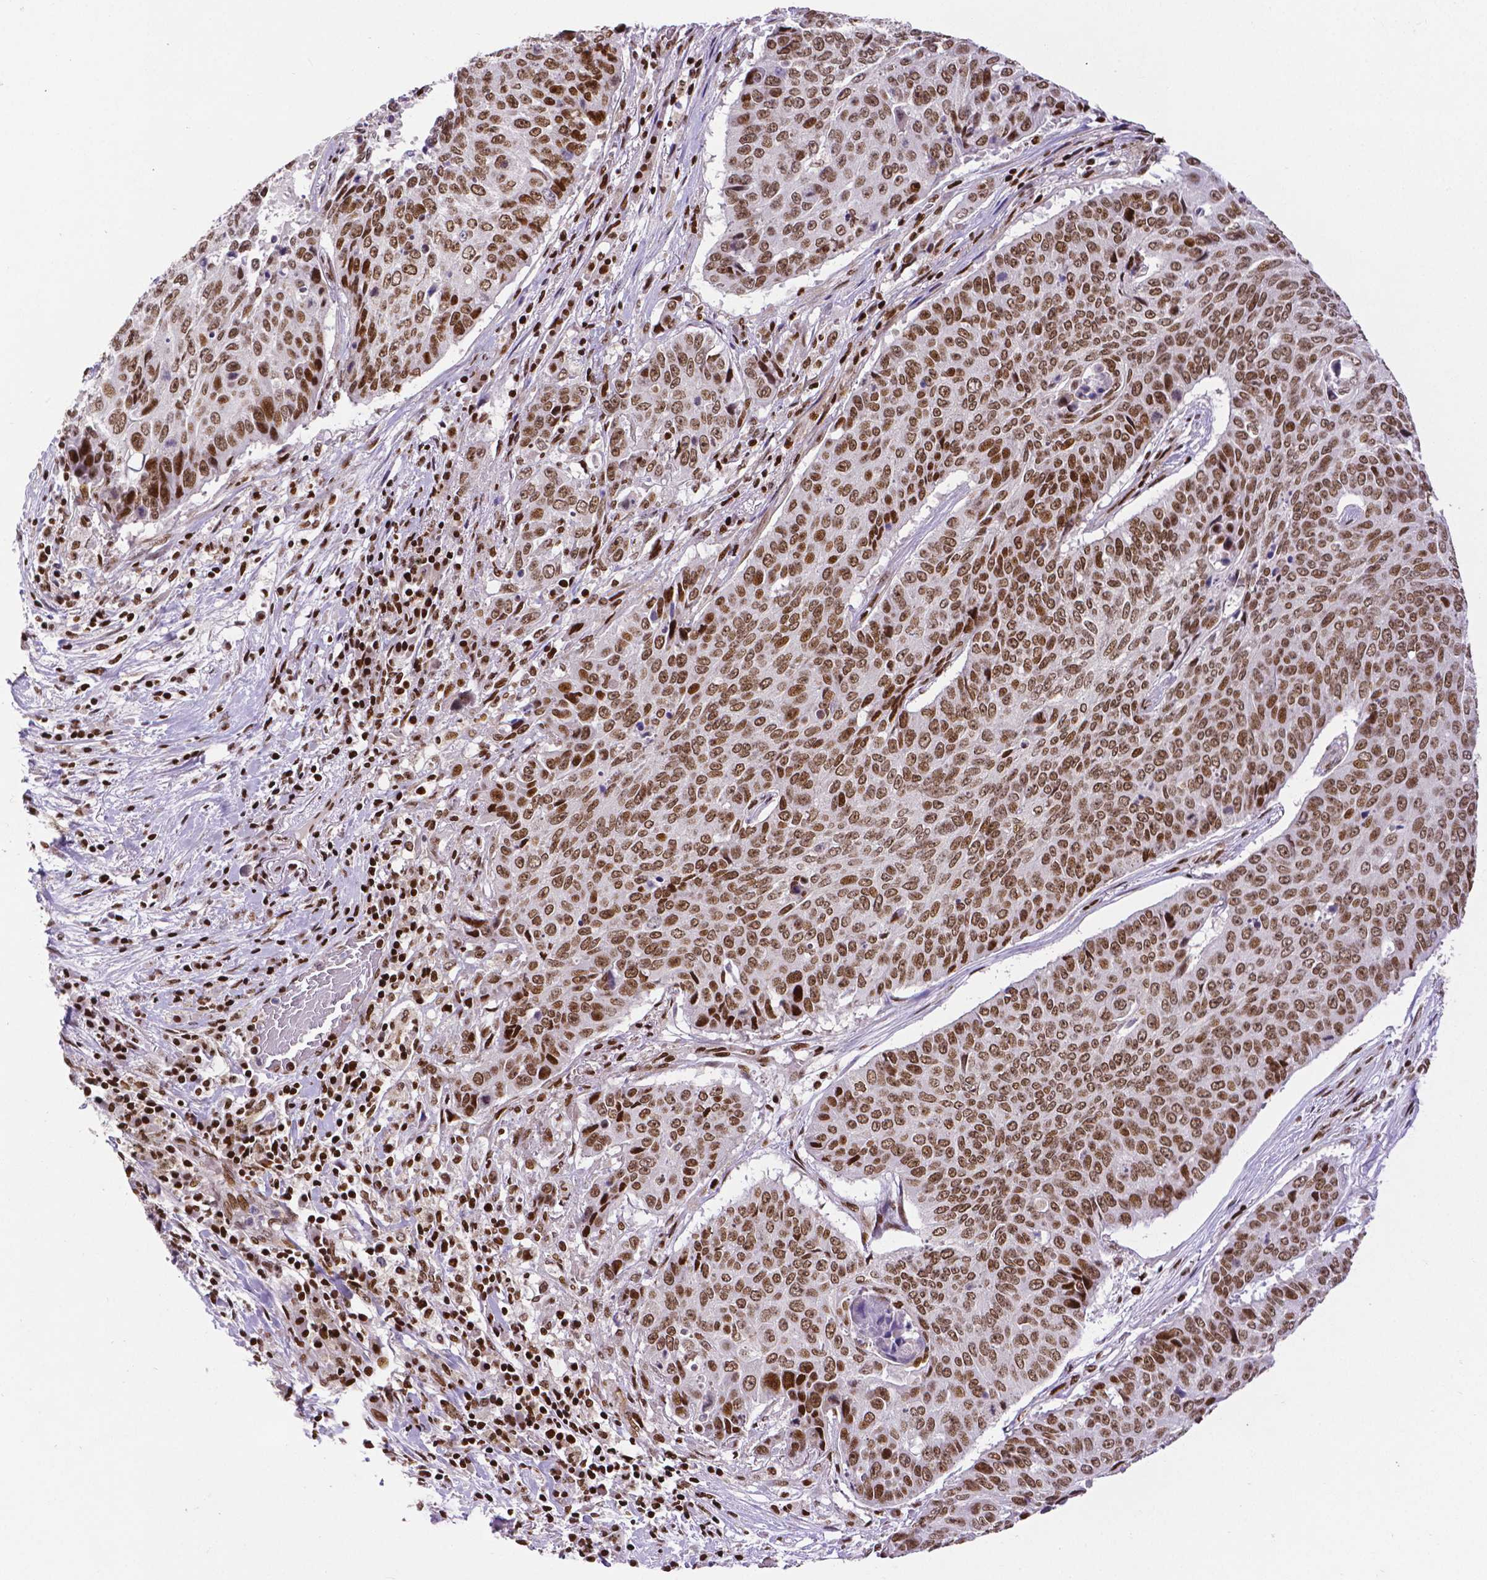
{"staining": {"intensity": "moderate", "quantity": ">75%", "location": "nuclear"}, "tissue": "lung cancer", "cell_type": "Tumor cells", "image_type": "cancer", "snomed": [{"axis": "morphology", "description": "Normal tissue, NOS"}, {"axis": "morphology", "description": "Squamous cell carcinoma, NOS"}, {"axis": "topography", "description": "Bronchus"}, {"axis": "topography", "description": "Lung"}], "caption": "A photomicrograph of human squamous cell carcinoma (lung) stained for a protein exhibits moderate nuclear brown staining in tumor cells.", "gene": "CTCF", "patient": {"sex": "male", "age": 64}}